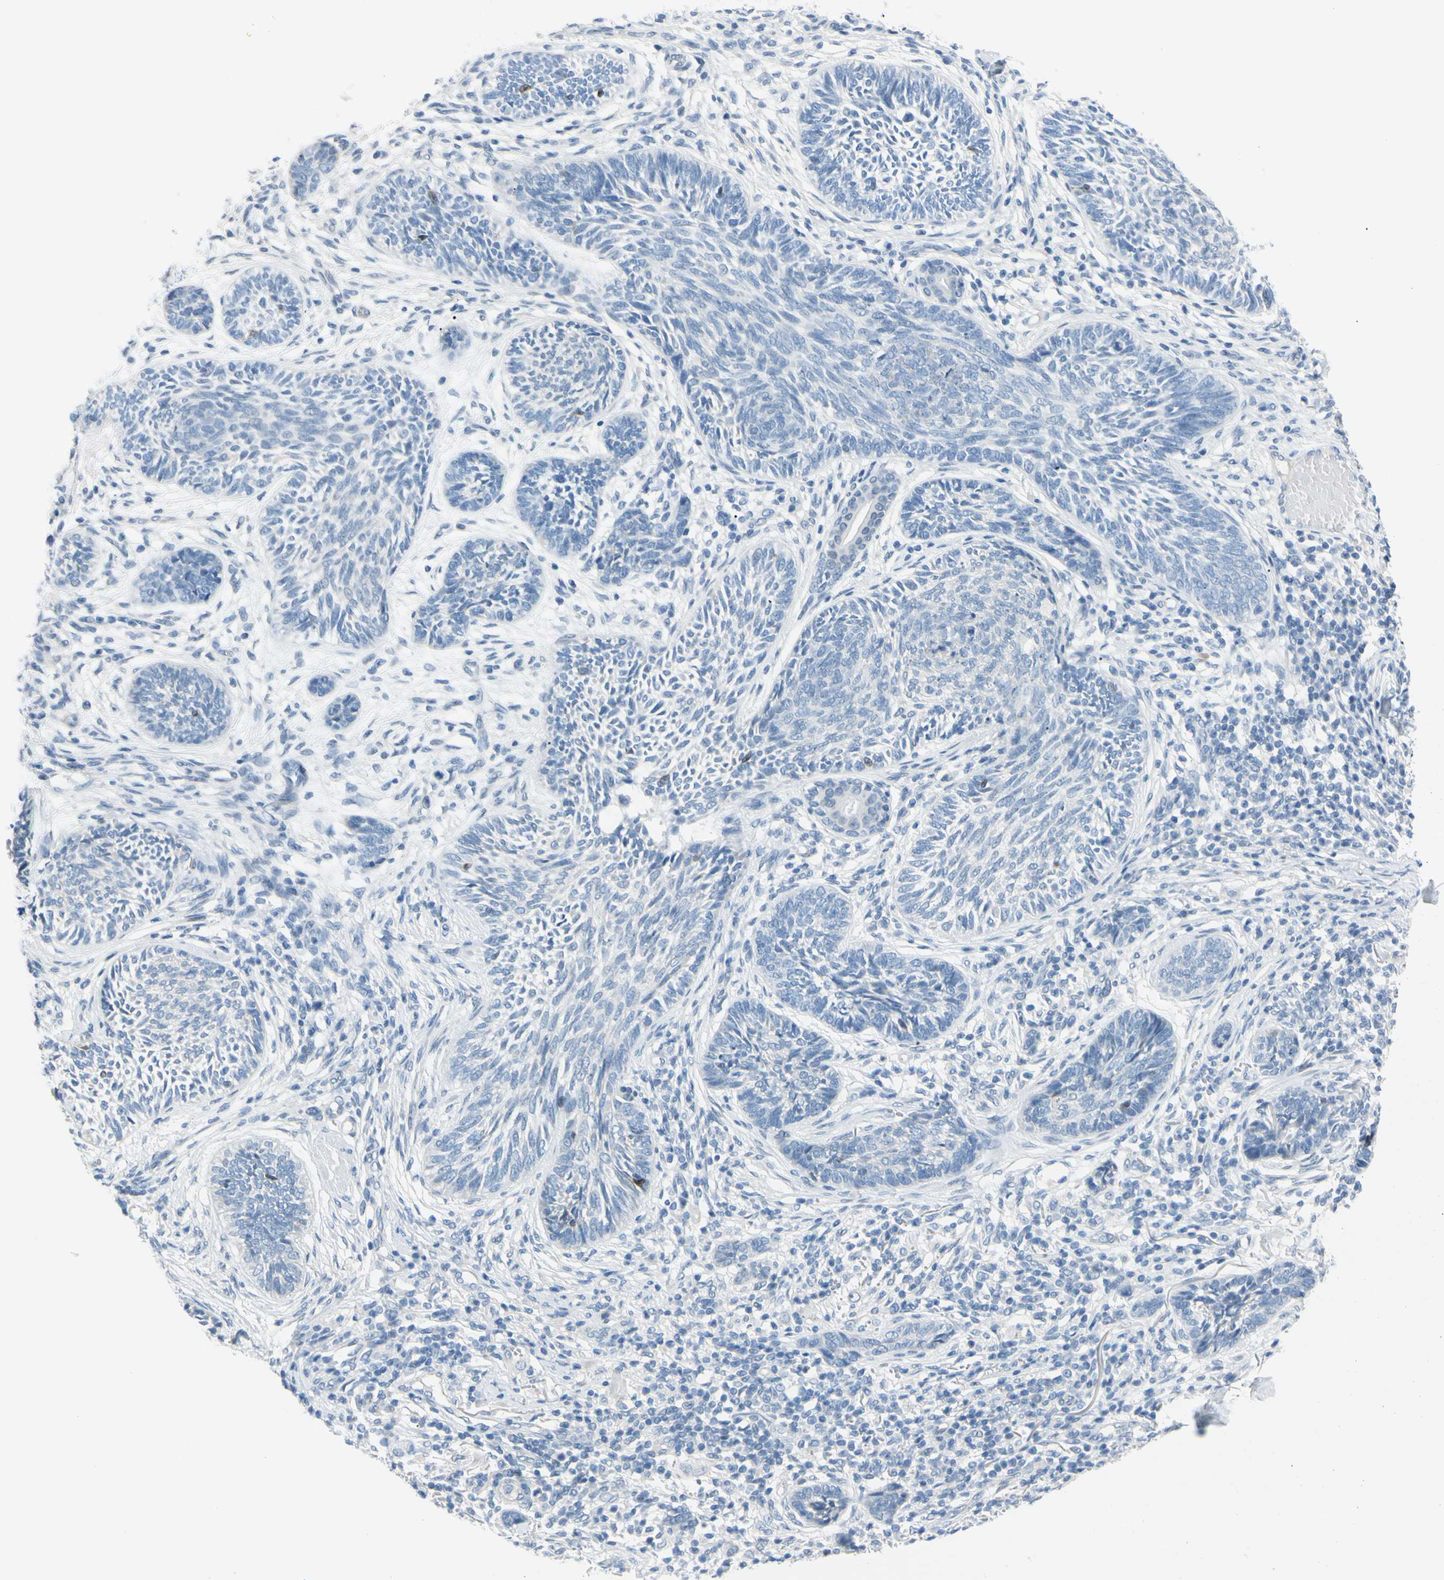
{"staining": {"intensity": "negative", "quantity": "none", "location": "none"}, "tissue": "skin cancer", "cell_type": "Tumor cells", "image_type": "cancer", "snomed": [{"axis": "morphology", "description": "Papilloma, NOS"}, {"axis": "morphology", "description": "Basal cell carcinoma"}, {"axis": "topography", "description": "Skin"}], "caption": "Human basal cell carcinoma (skin) stained for a protein using immunohistochemistry exhibits no positivity in tumor cells.", "gene": "DCT", "patient": {"sex": "male", "age": 87}}